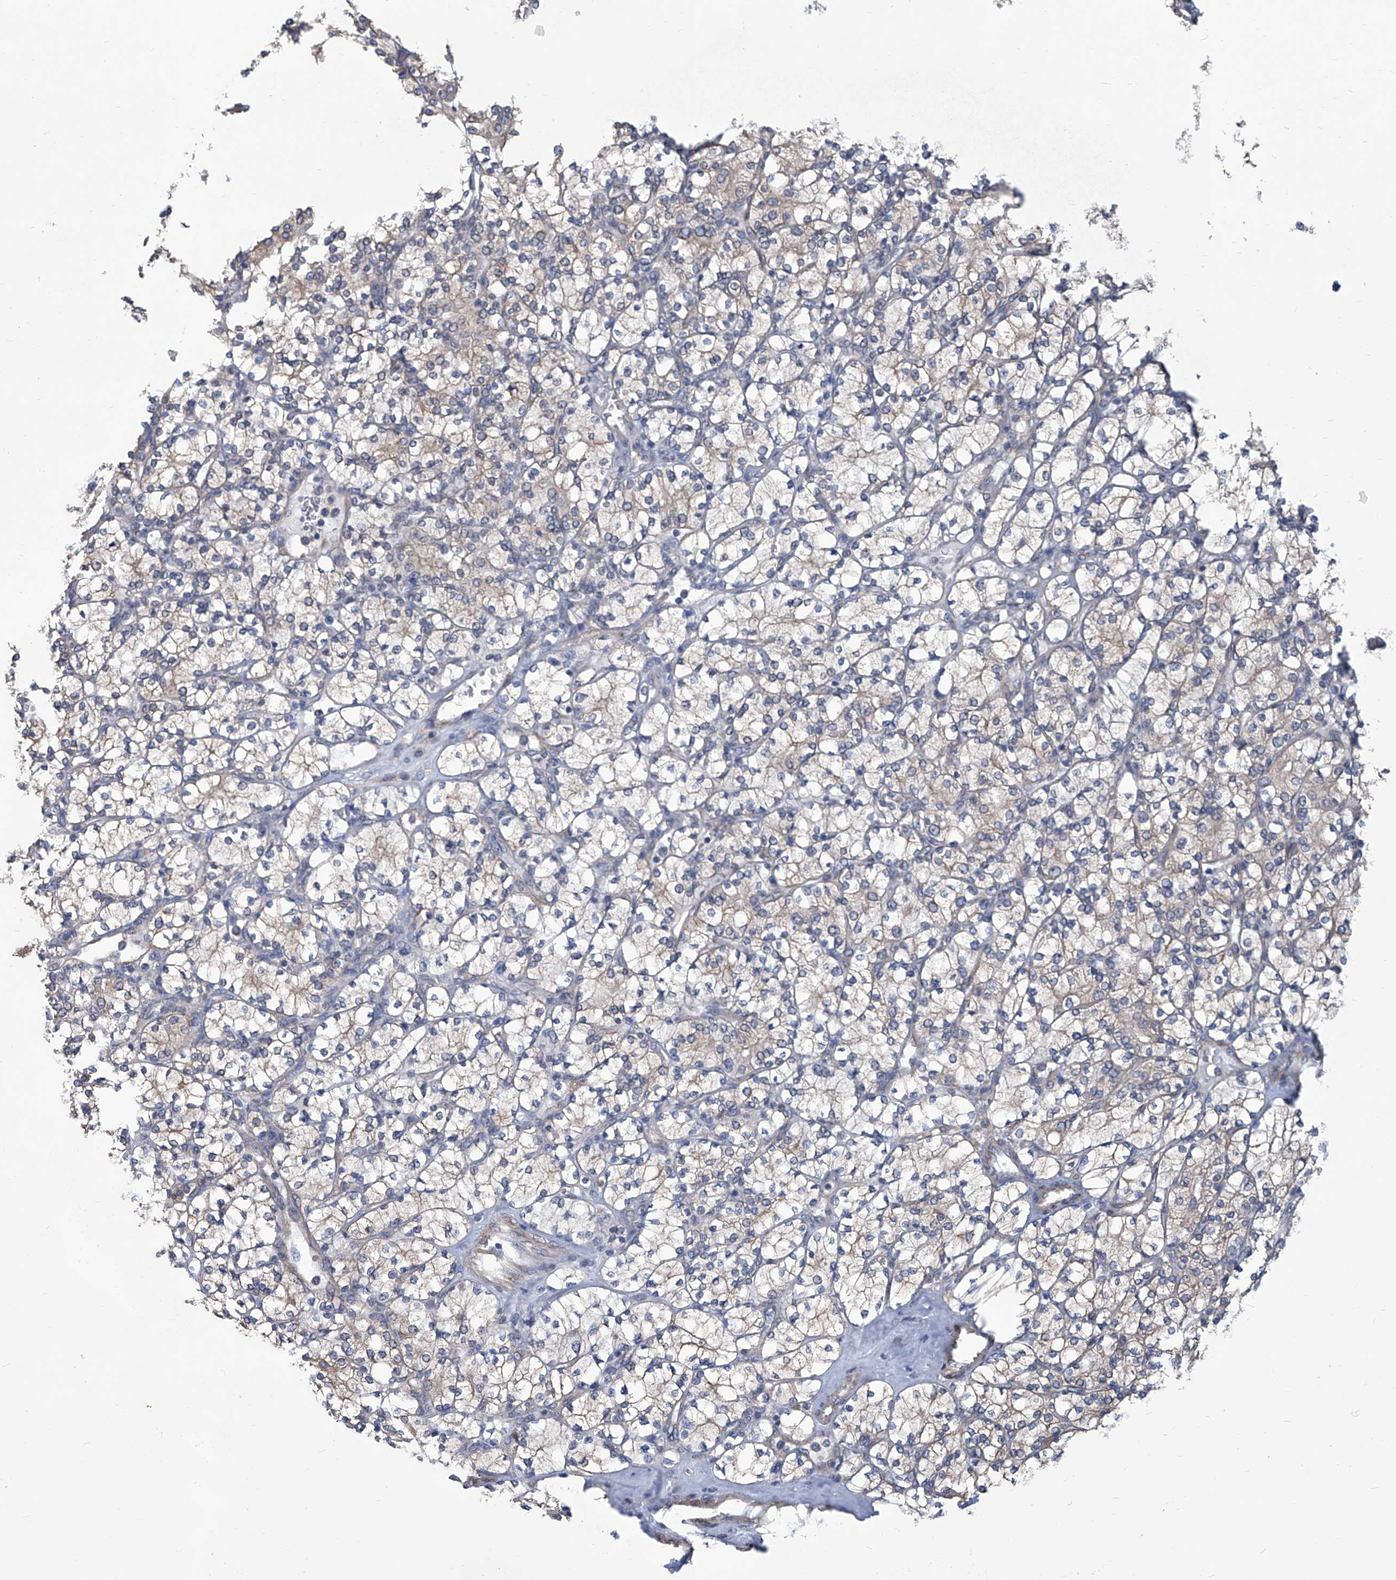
{"staining": {"intensity": "weak", "quantity": "25%-75%", "location": "cytoplasmic/membranous"}, "tissue": "renal cancer", "cell_type": "Tumor cells", "image_type": "cancer", "snomed": [{"axis": "morphology", "description": "Adenocarcinoma, NOS"}, {"axis": "topography", "description": "Kidney"}], "caption": "Immunohistochemistry (IHC) image of neoplastic tissue: human renal cancer (adenocarcinoma) stained using IHC reveals low levels of weak protein expression localized specifically in the cytoplasmic/membranous of tumor cells, appearing as a cytoplasmic/membranous brown color.", "gene": "SMS", "patient": {"sex": "male", "age": 77}}